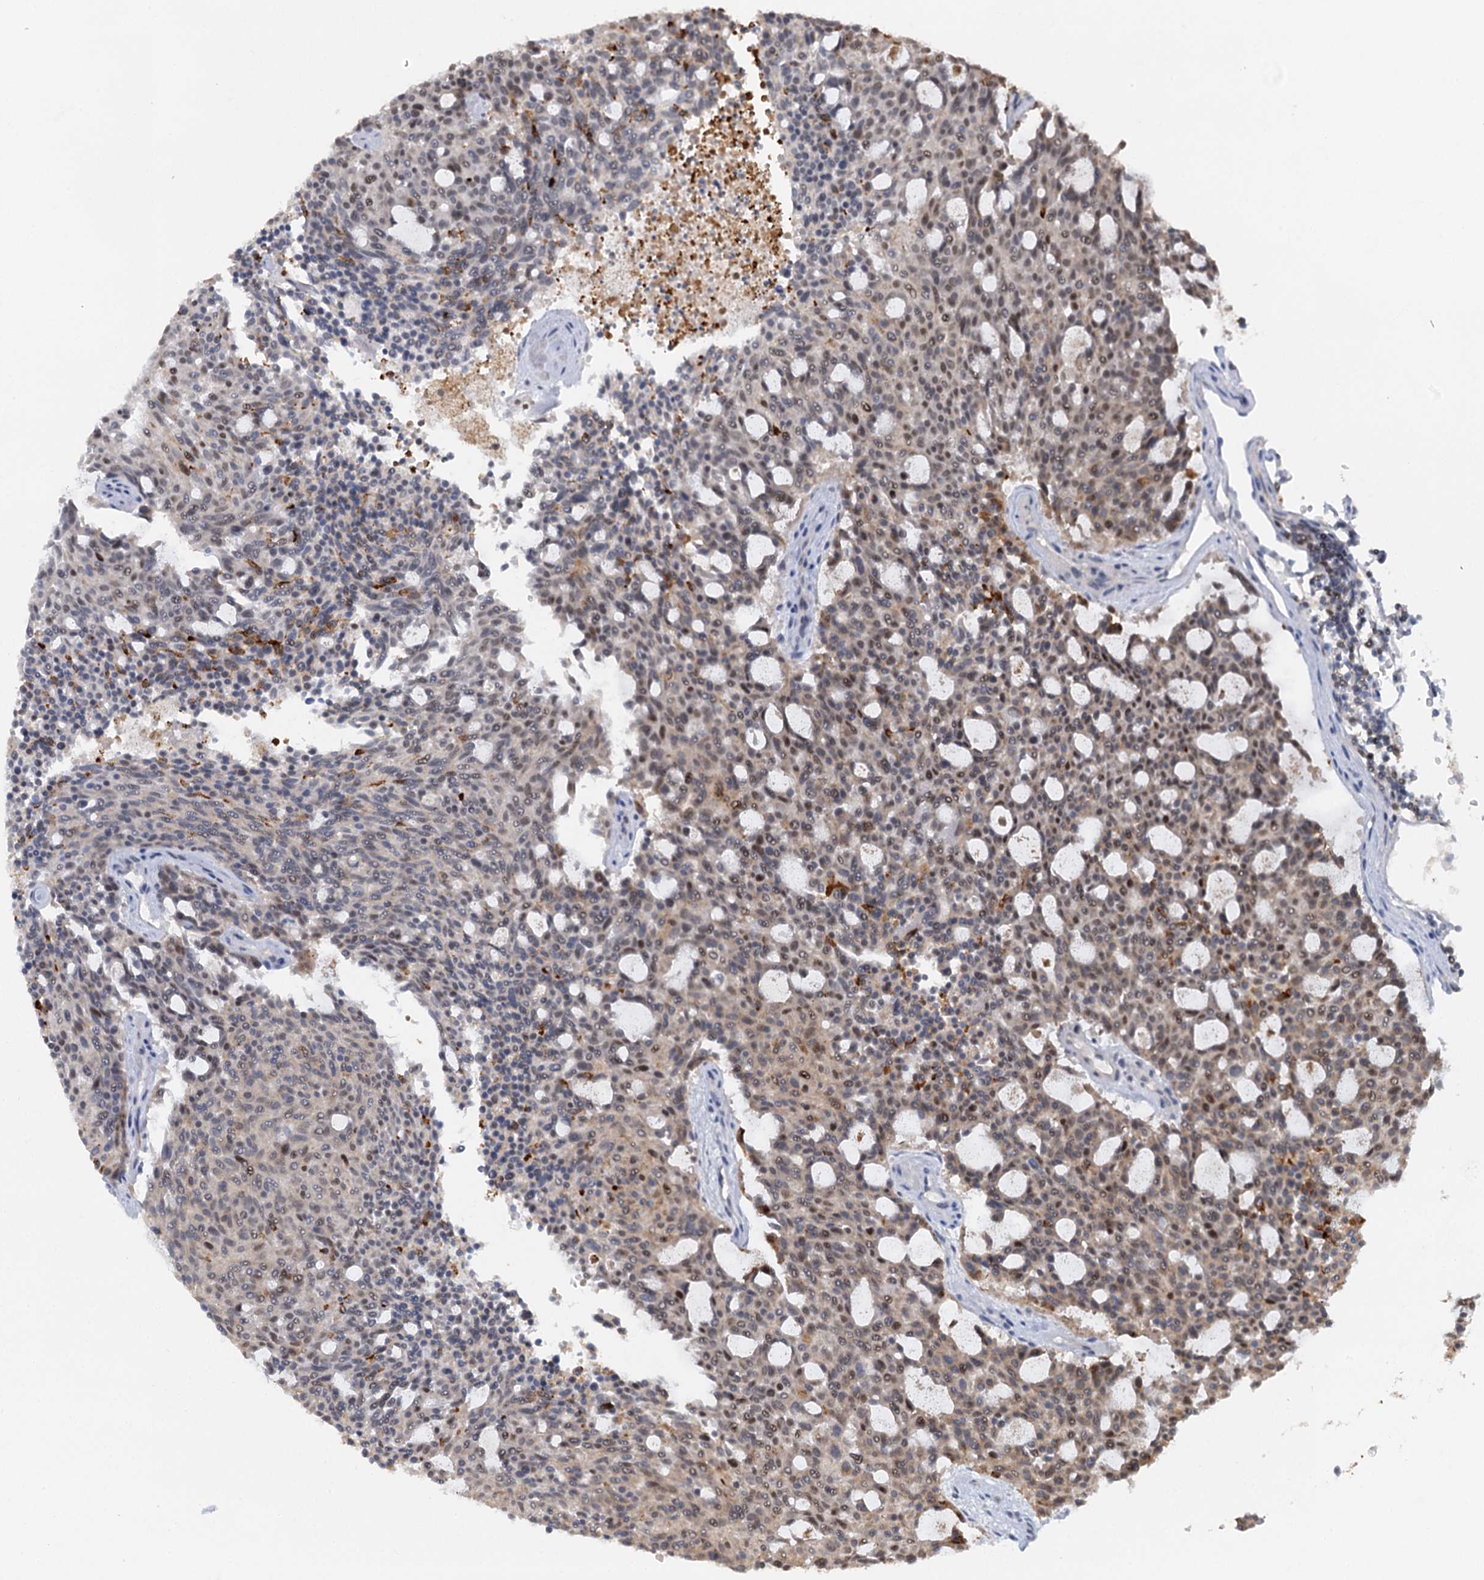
{"staining": {"intensity": "moderate", "quantity": "25%-75%", "location": "nuclear"}, "tissue": "carcinoid", "cell_type": "Tumor cells", "image_type": "cancer", "snomed": [{"axis": "morphology", "description": "Carcinoid, malignant, NOS"}, {"axis": "topography", "description": "Pancreas"}], "caption": "Protein staining of carcinoid tissue reveals moderate nuclear expression in approximately 25%-75% of tumor cells.", "gene": "GPATCH11", "patient": {"sex": "female", "age": 54}}